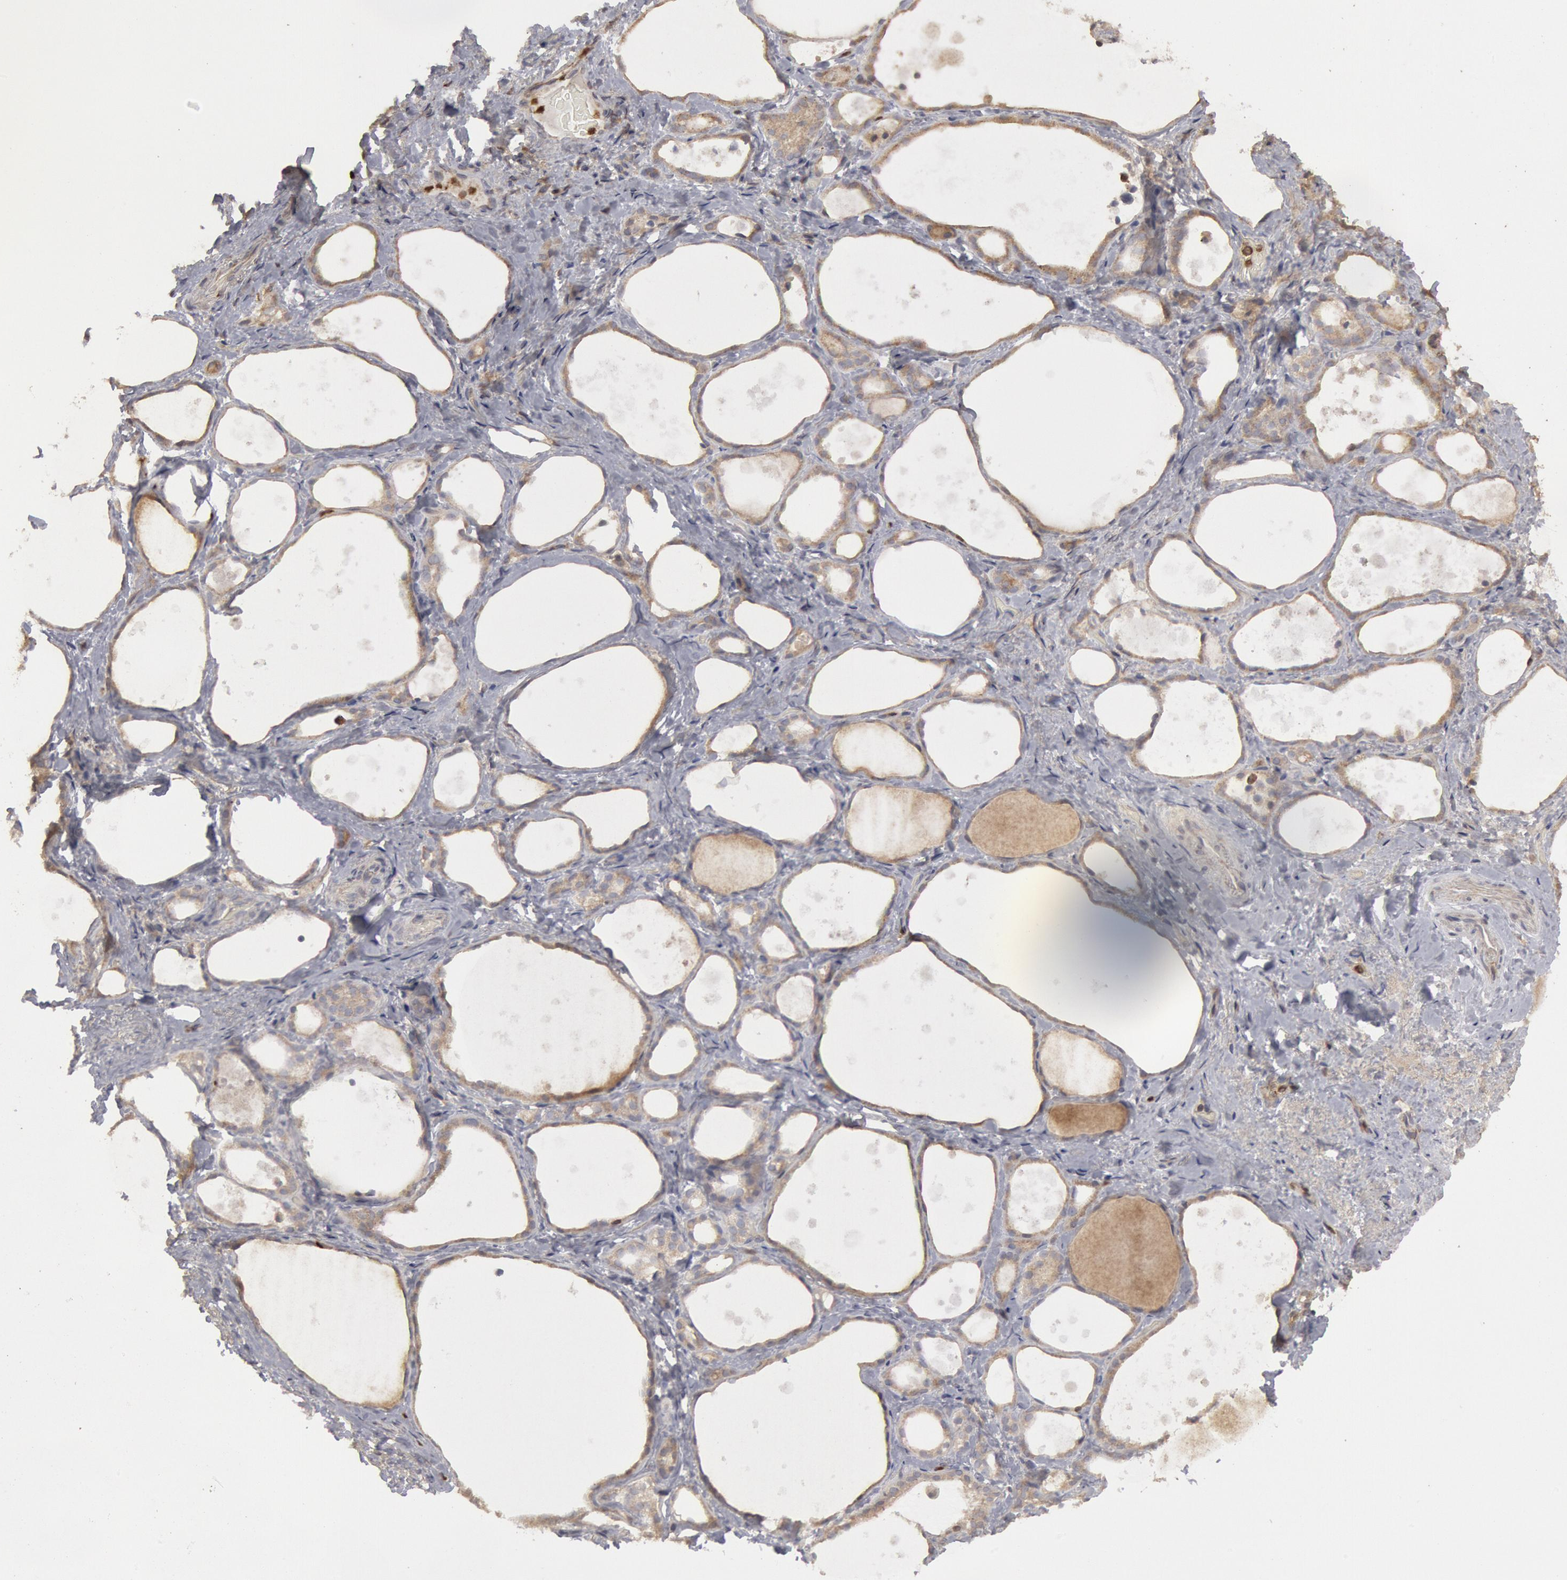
{"staining": {"intensity": "weak", "quantity": ">75%", "location": "cytoplasmic/membranous"}, "tissue": "thyroid gland", "cell_type": "Glandular cells", "image_type": "normal", "snomed": [{"axis": "morphology", "description": "Normal tissue, NOS"}, {"axis": "topography", "description": "Thyroid gland"}], "caption": "A brown stain labels weak cytoplasmic/membranous expression of a protein in glandular cells of normal human thyroid gland. Using DAB (brown) and hematoxylin (blue) stains, captured at high magnification using brightfield microscopy.", "gene": "OSBPL8", "patient": {"sex": "female", "age": 75}}